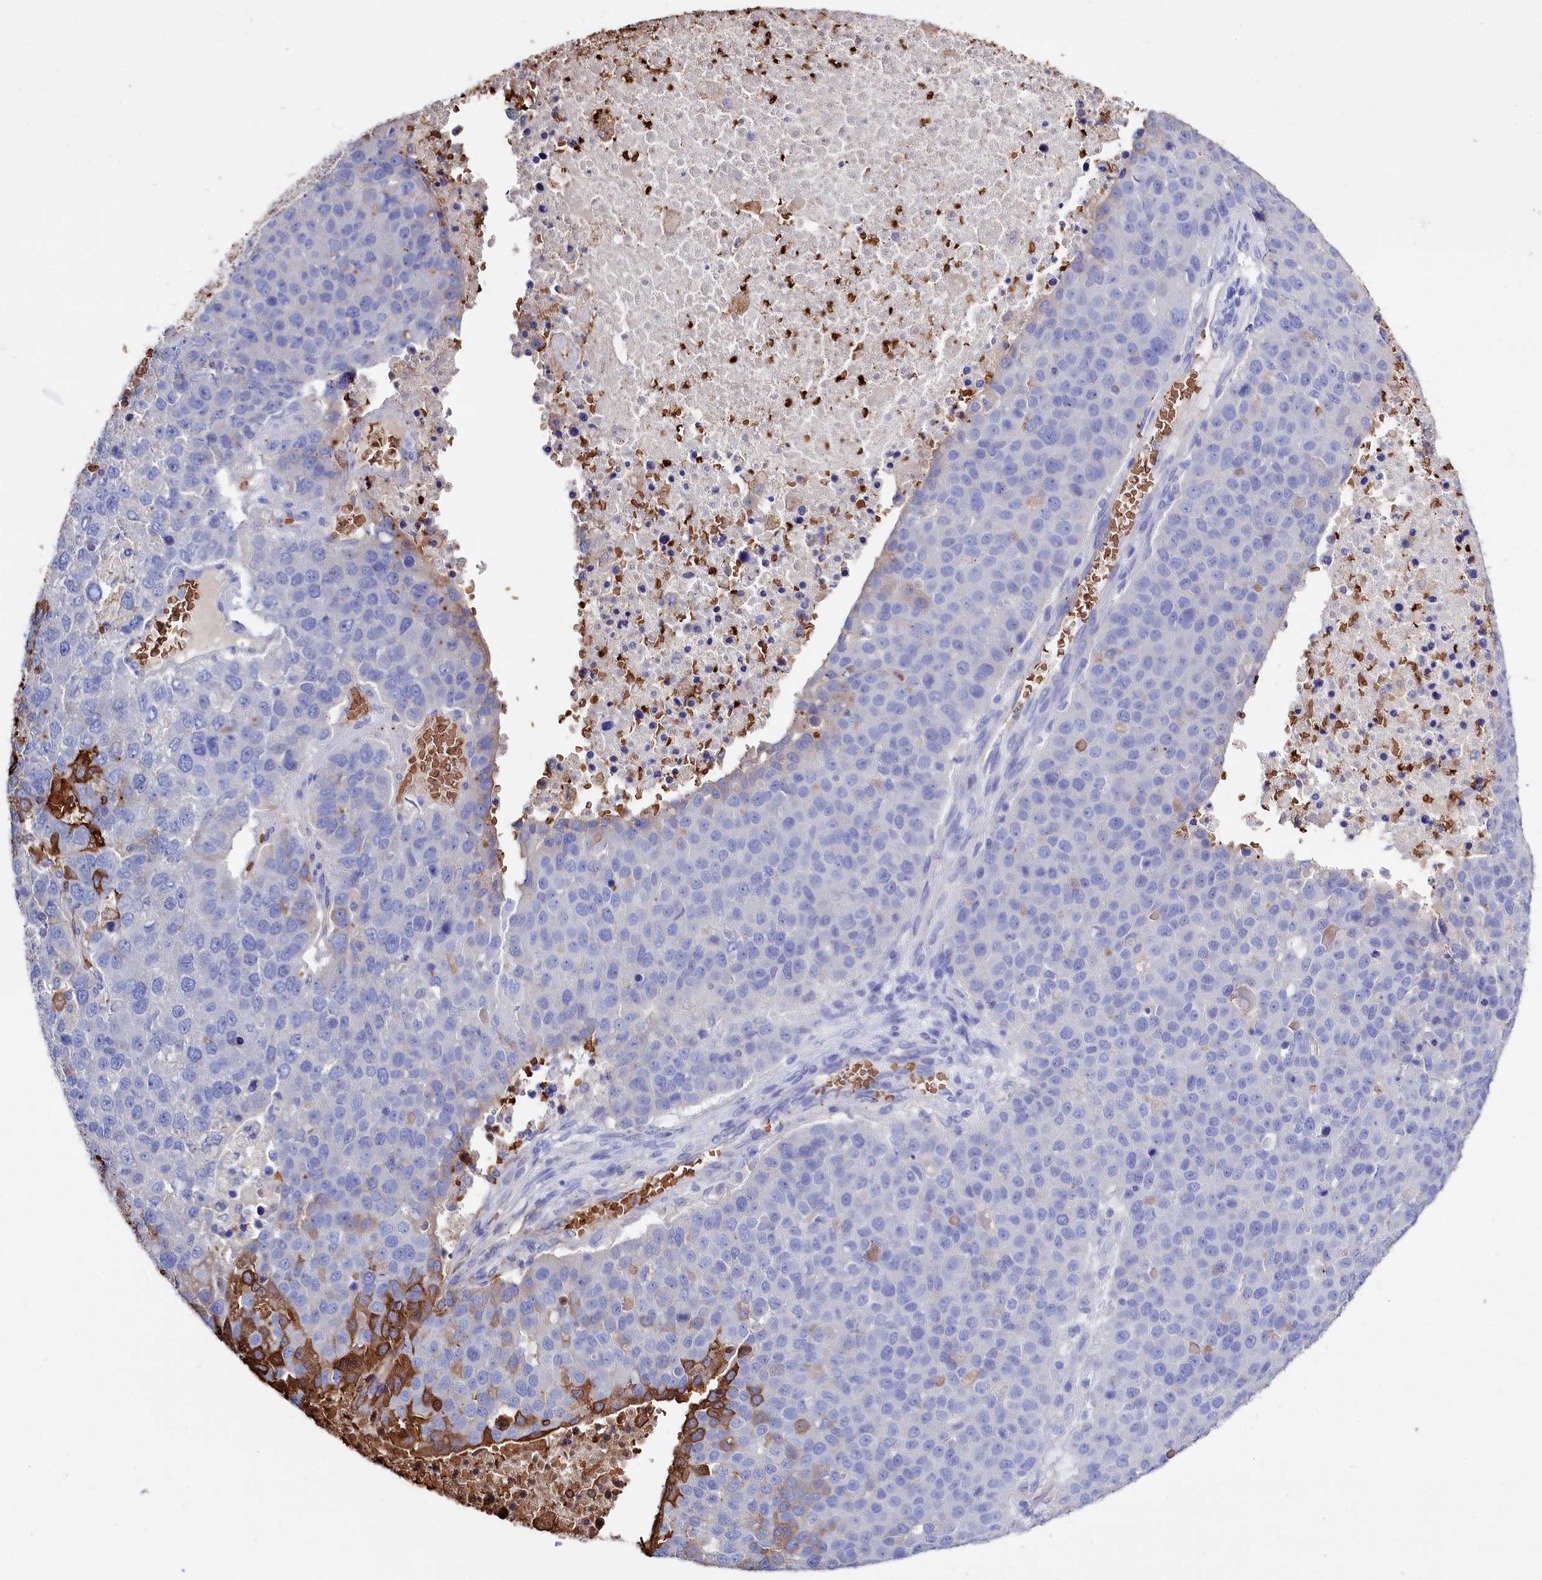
{"staining": {"intensity": "strong", "quantity": "<25%", "location": "cytoplasmic/membranous"}, "tissue": "pancreatic cancer", "cell_type": "Tumor cells", "image_type": "cancer", "snomed": [{"axis": "morphology", "description": "Adenocarcinoma, NOS"}, {"axis": "topography", "description": "Pancreas"}], "caption": "Protein staining shows strong cytoplasmic/membranous positivity in approximately <25% of tumor cells in pancreatic adenocarcinoma. The staining is performed using DAB brown chromogen to label protein expression. The nuclei are counter-stained blue using hematoxylin.", "gene": "RPUSD3", "patient": {"sex": "female", "age": 61}}